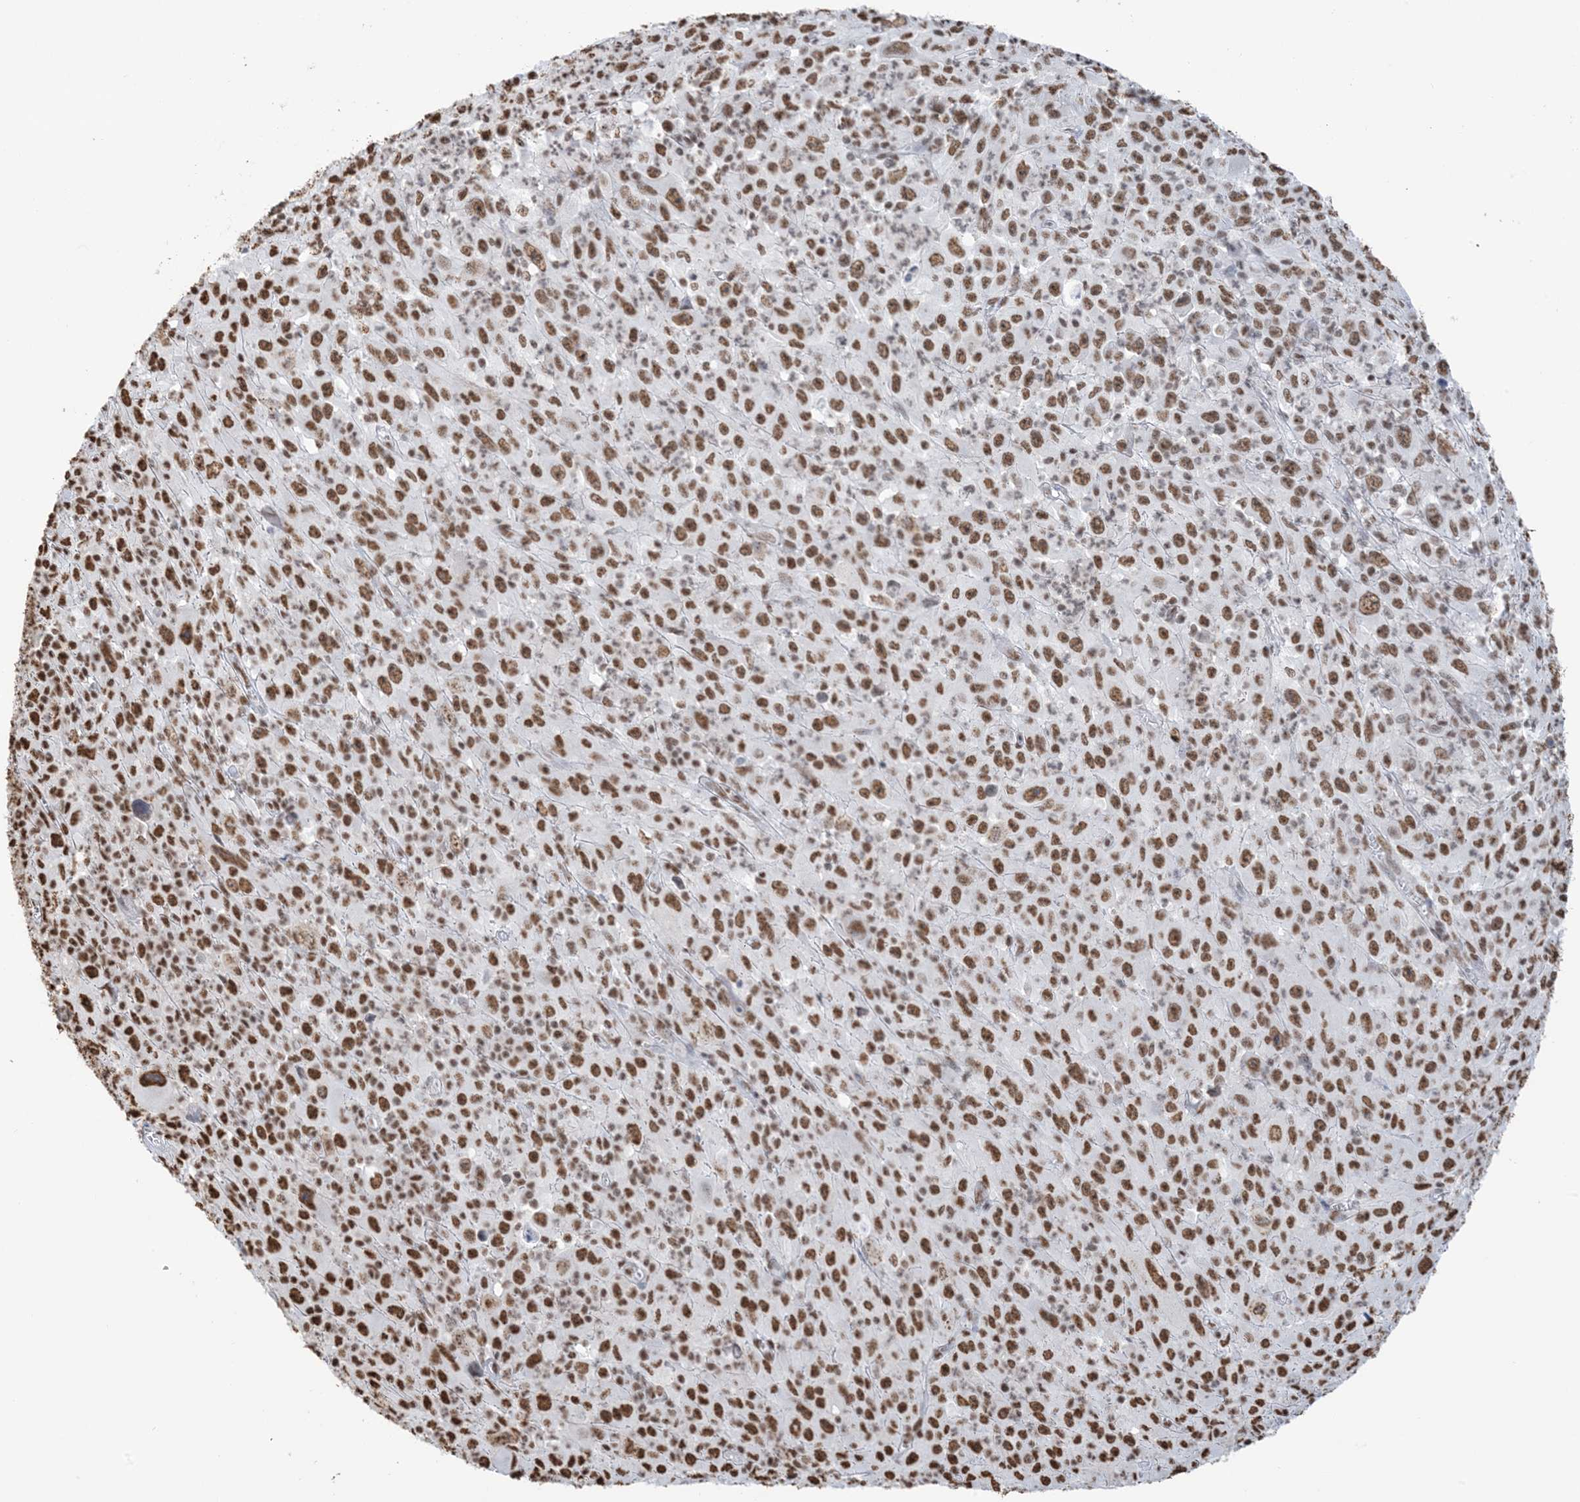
{"staining": {"intensity": "strong", "quantity": ">75%", "location": "nuclear"}, "tissue": "melanoma", "cell_type": "Tumor cells", "image_type": "cancer", "snomed": [{"axis": "morphology", "description": "Malignant melanoma, Metastatic site"}, {"axis": "topography", "description": "Skin"}], "caption": "Tumor cells reveal strong nuclear staining in approximately >75% of cells in melanoma.", "gene": "ZNF792", "patient": {"sex": "female", "age": 56}}